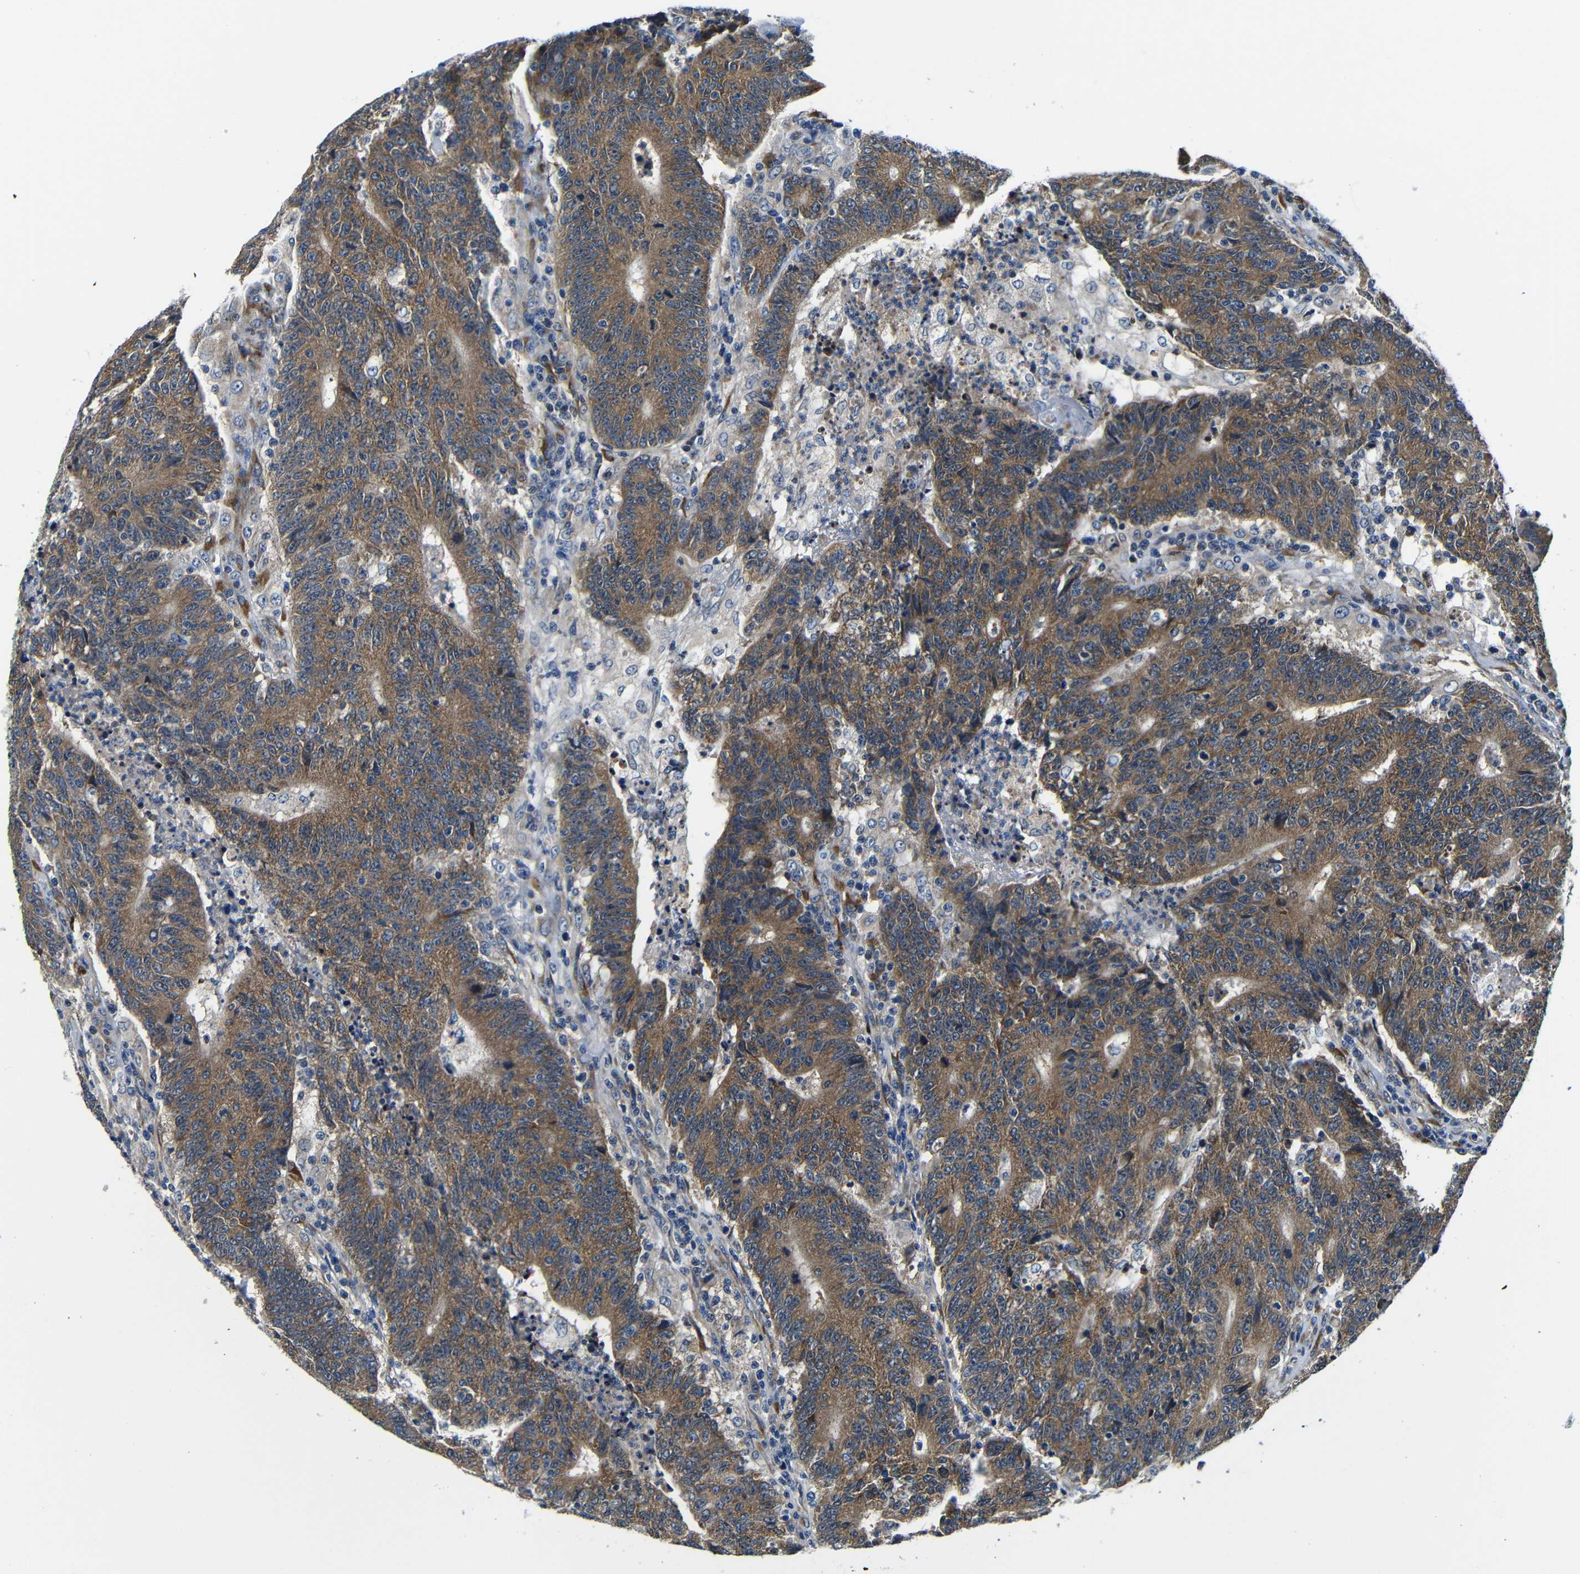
{"staining": {"intensity": "moderate", "quantity": ">75%", "location": "cytoplasmic/membranous"}, "tissue": "colorectal cancer", "cell_type": "Tumor cells", "image_type": "cancer", "snomed": [{"axis": "morphology", "description": "Normal tissue, NOS"}, {"axis": "morphology", "description": "Adenocarcinoma, NOS"}, {"axis": "topography", "description": "Colon"}], "caption": "Immunohistochemistry photomicrograph of human colorectal cancer stained for a protein (brown), which shows medium levels of moderate cytoplasmic/membranous positivity in about >75% of tumor cells.", "gene": "FKBP14", "patient": {"sex": "female", "age": 75}}